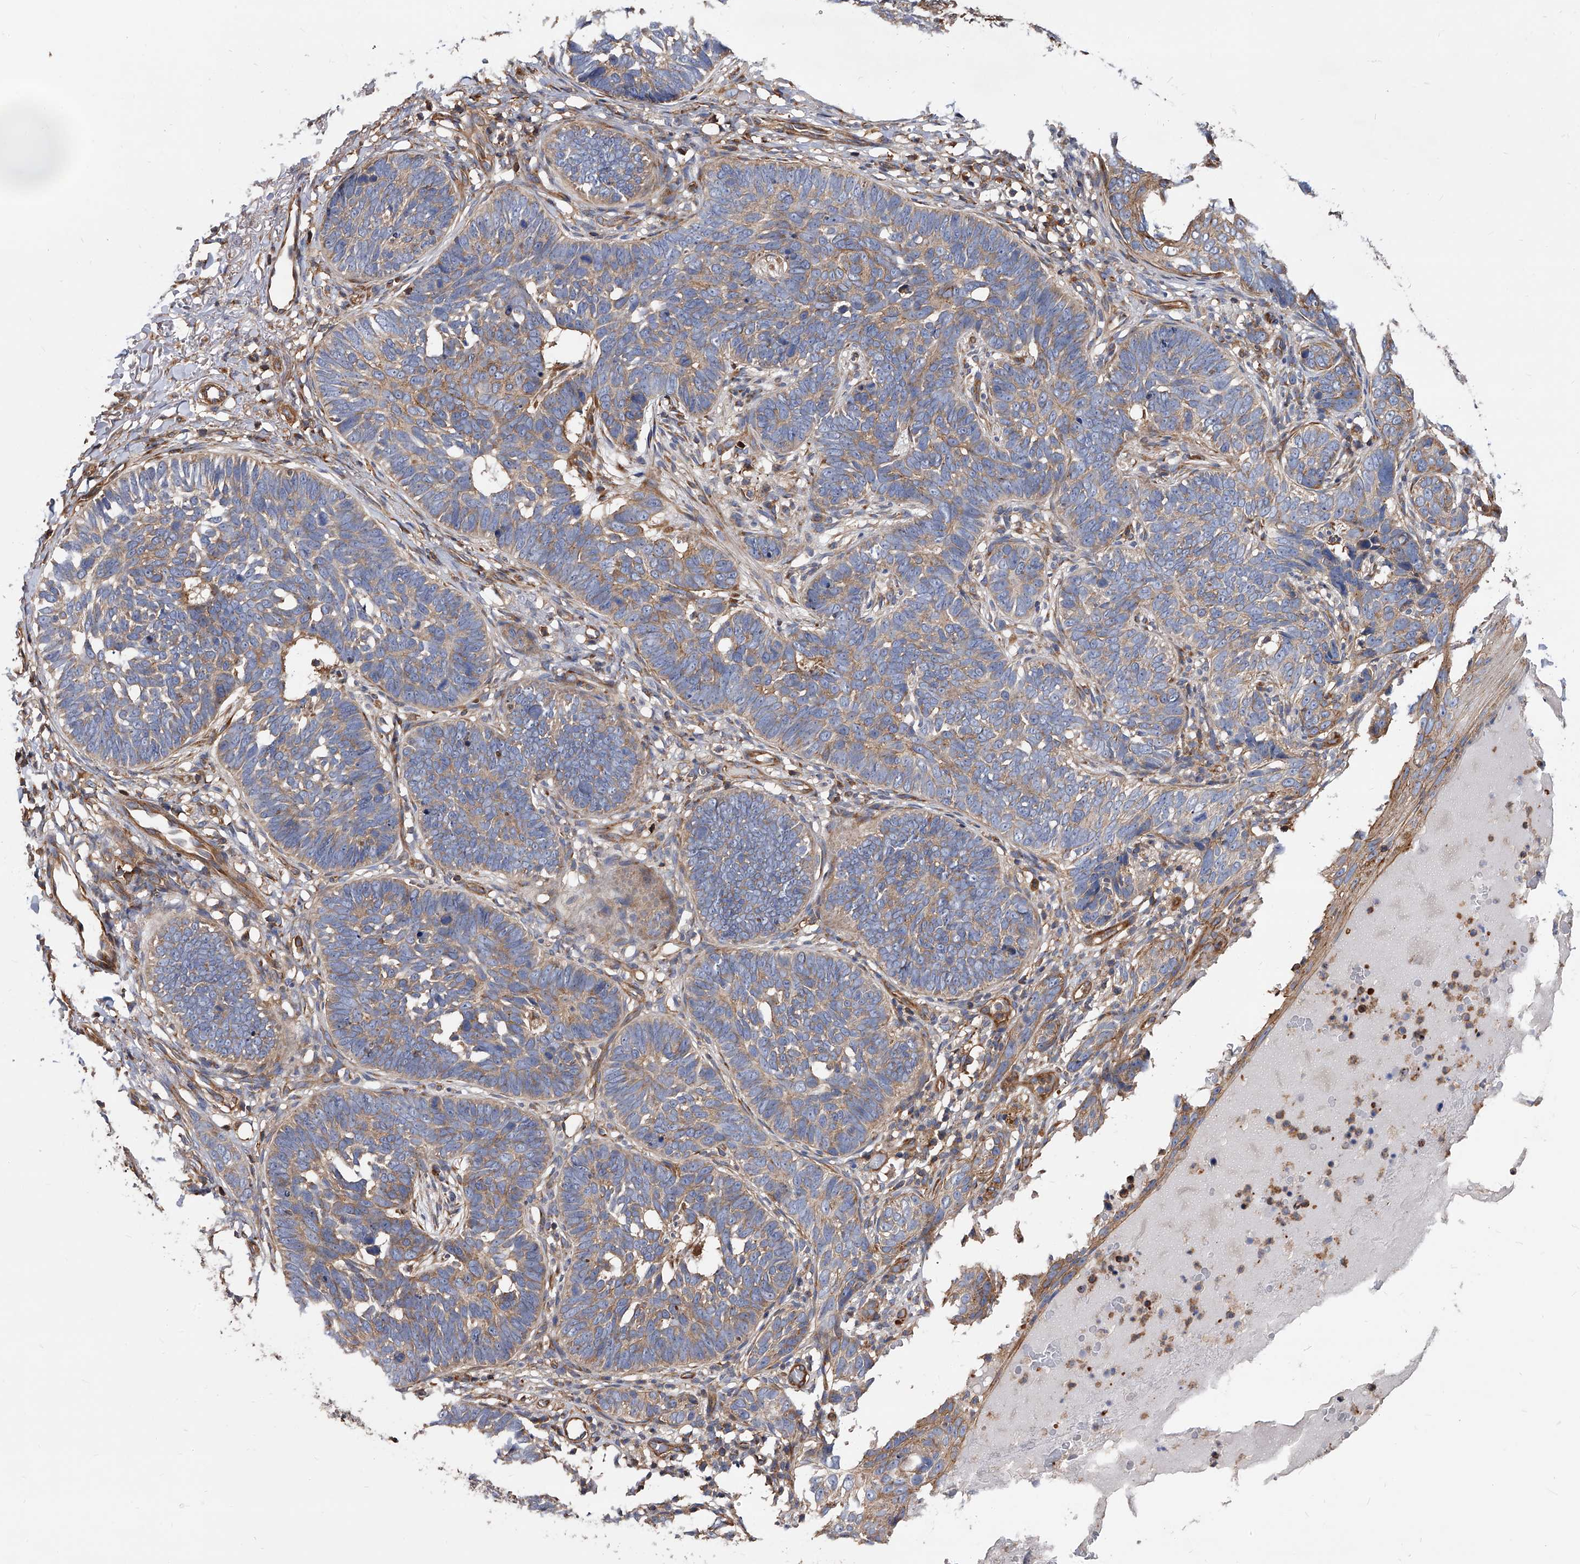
{"staining": {"intensity": "weak", "quantity": ">75%", "location": "cytoplasmic/membranous"}, "tissue": "skin cancer", "cell_type": "Tumor cells", "image_type": "cancer", "snomed": [{"axis": "morphology", "description": "Normal tissue, NOS"}, {"axis": "morphology", "description": "Basal cell carcinoma"}, {"axis": "topography", "description": "Skin"}], "caption": "Human basal cell carcinoma (skin) stained with a brown dye demonstrates weak cytoplasmic/membranous positive positivity in about >75% of tumor cells.", "gene": "PISD", "patient": {"sex": "male", "age": 77}}